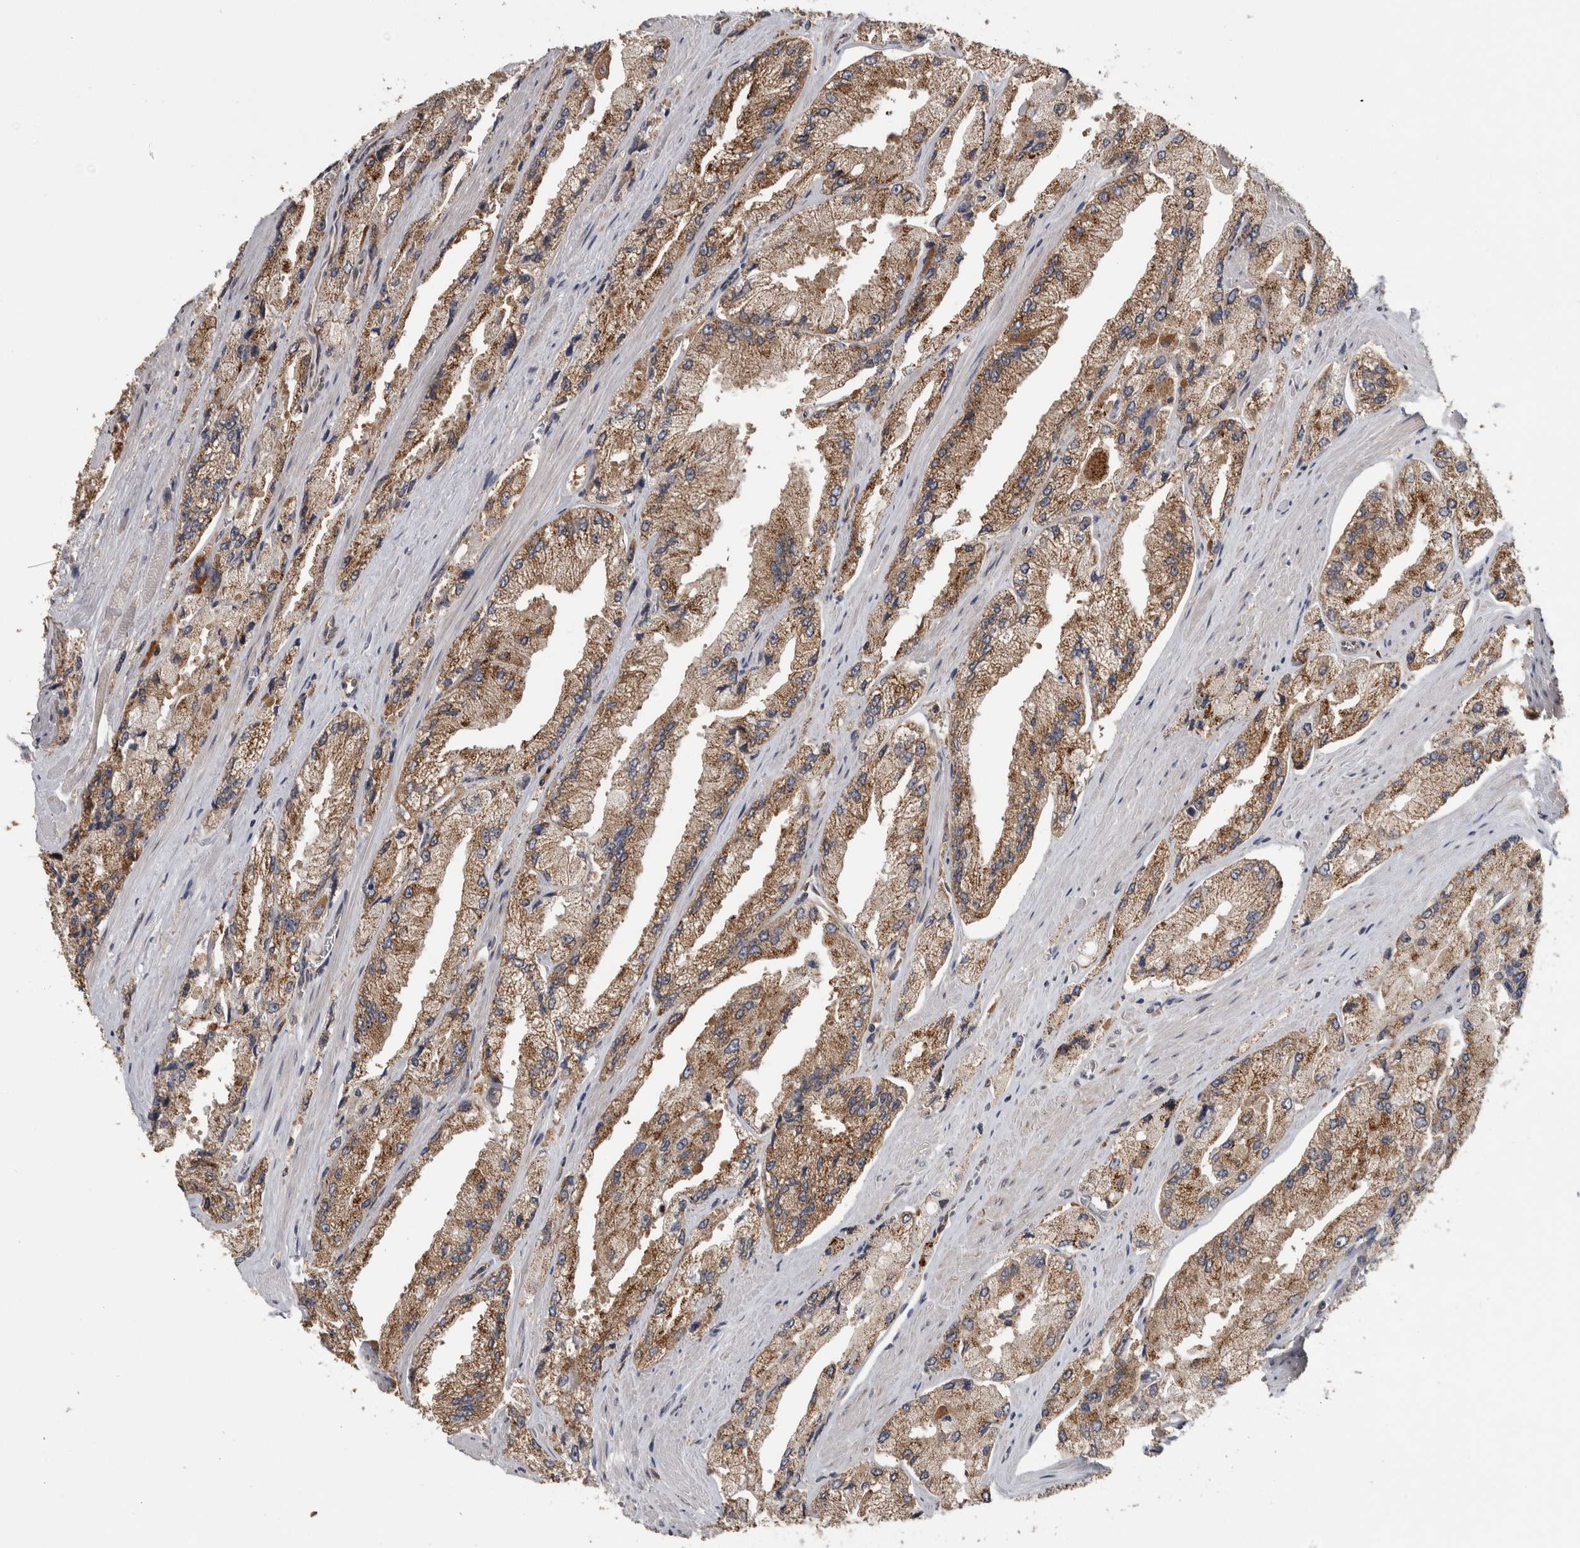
{"staining": {"intensity": "moderate", "quantity": ">75%", "location": "cytoplasmic/membranous"}, "tissue": "prostate cancer", "cell_type": "Tumor cells", "image_type": "cancer", "snomed": [{"axis": "morphology", "description": "Adenocarcinoma, High grade"}, {"axis": "topography", "description": "Prostate"}], "caption": "This image exhibits immunohistochemistry staining of human high-grade adenocarcinoma (prostate), with medium moderate cytoplasmic/membranous positivity in approximately >75% of tumor cells.", "gene": "ATXN2", "patient": {"sex": "male", "age": 58}}